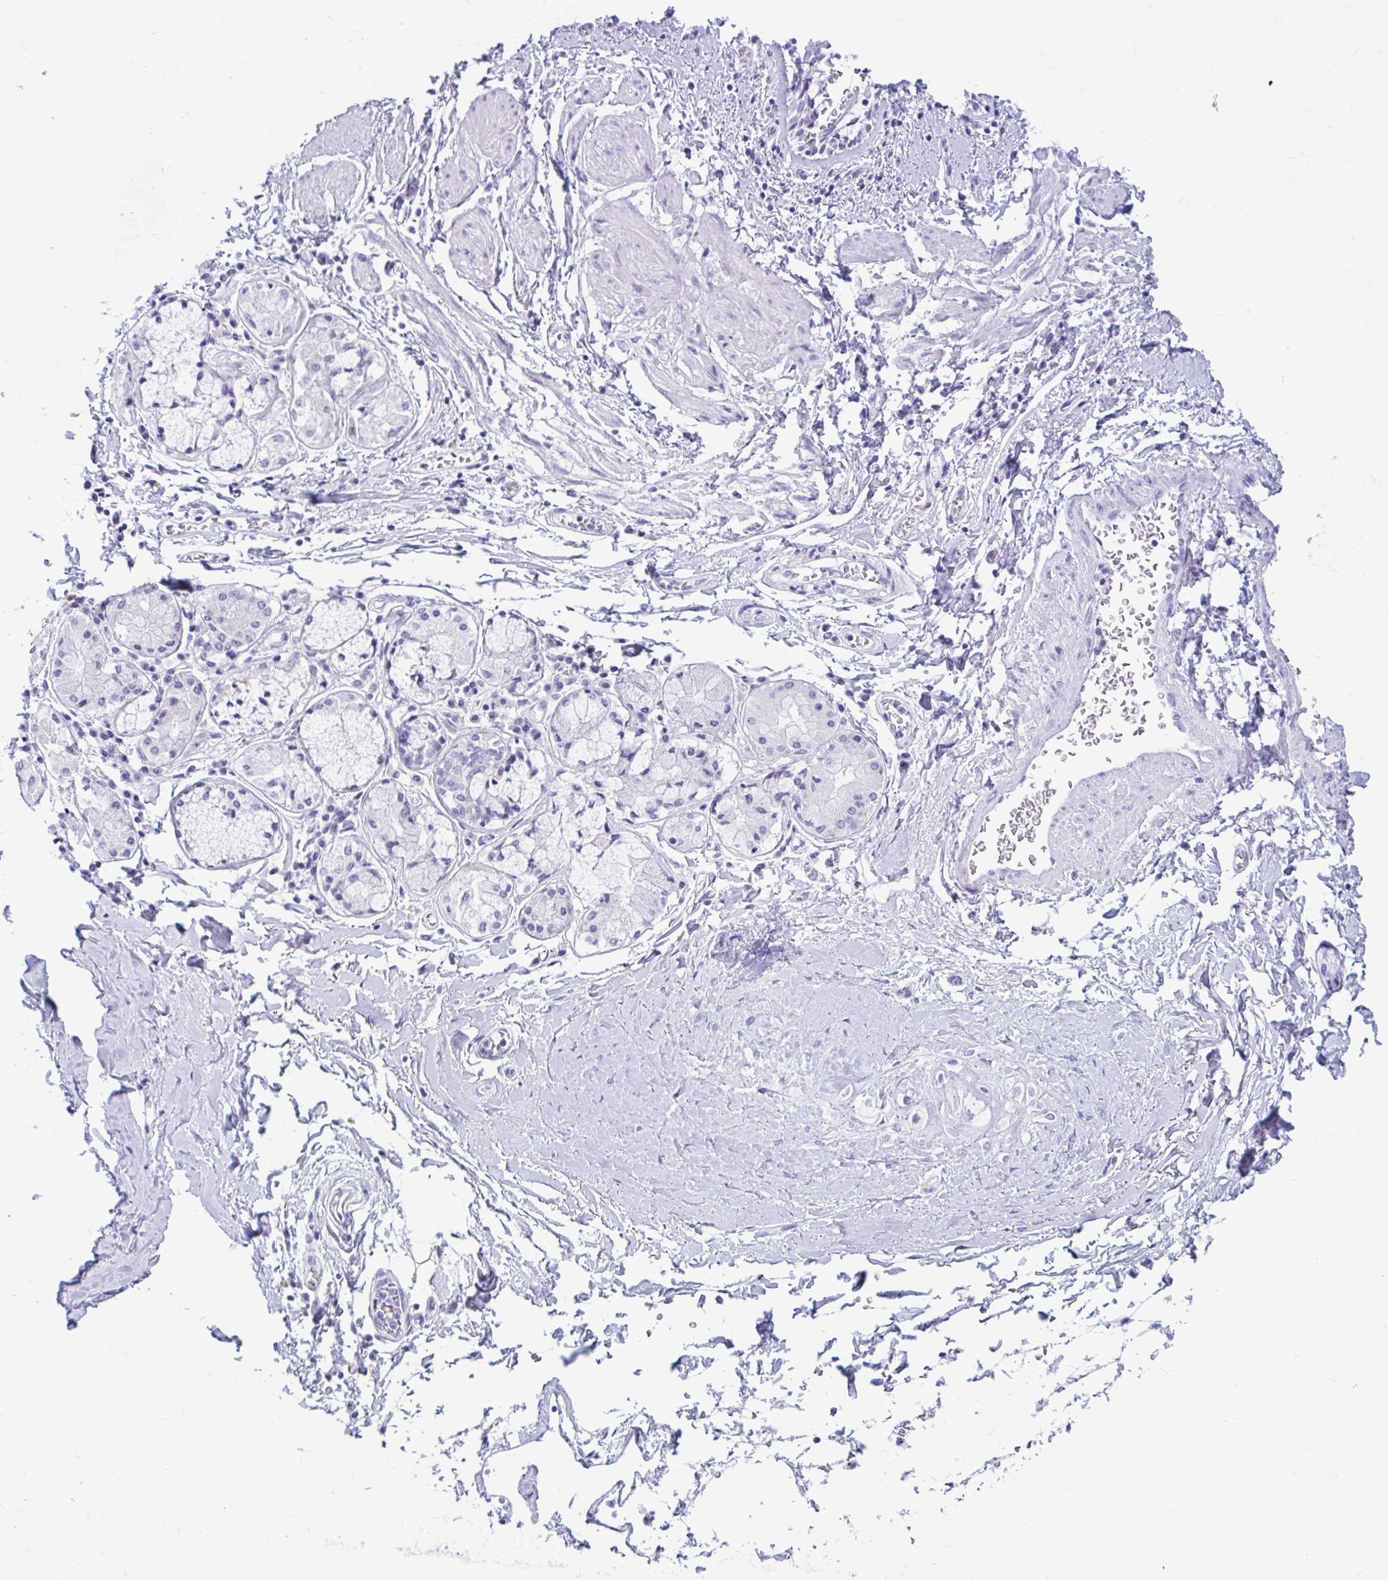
{"staining": {"intensity": "negative", "quantity": "none", "location": "none"}, "tissue": "soft tissue", "cell_type": "Chondrocytes", "image_type": "normal", "snomed": [{"axis": "morphology", "description": "Normal tissue, NOS"}, {"axis": "morphology", "description": "Degeneration, NOS"}, {"axis": "topography", "description": "Cartilage tissue"}, {"axis": "topography", "description": "Lung"}], "caption": "An immunohistochemistry photomicrograph of unremarkable soft tissue is shown. There is no staining in chondrocytes of soft tissue. The staining is performed using DAB brown chromogen with nuclei counter-stained in using hematoxylin.", "gene": "FTSJ3", "patient": {"sex": "female", "age": 61}}